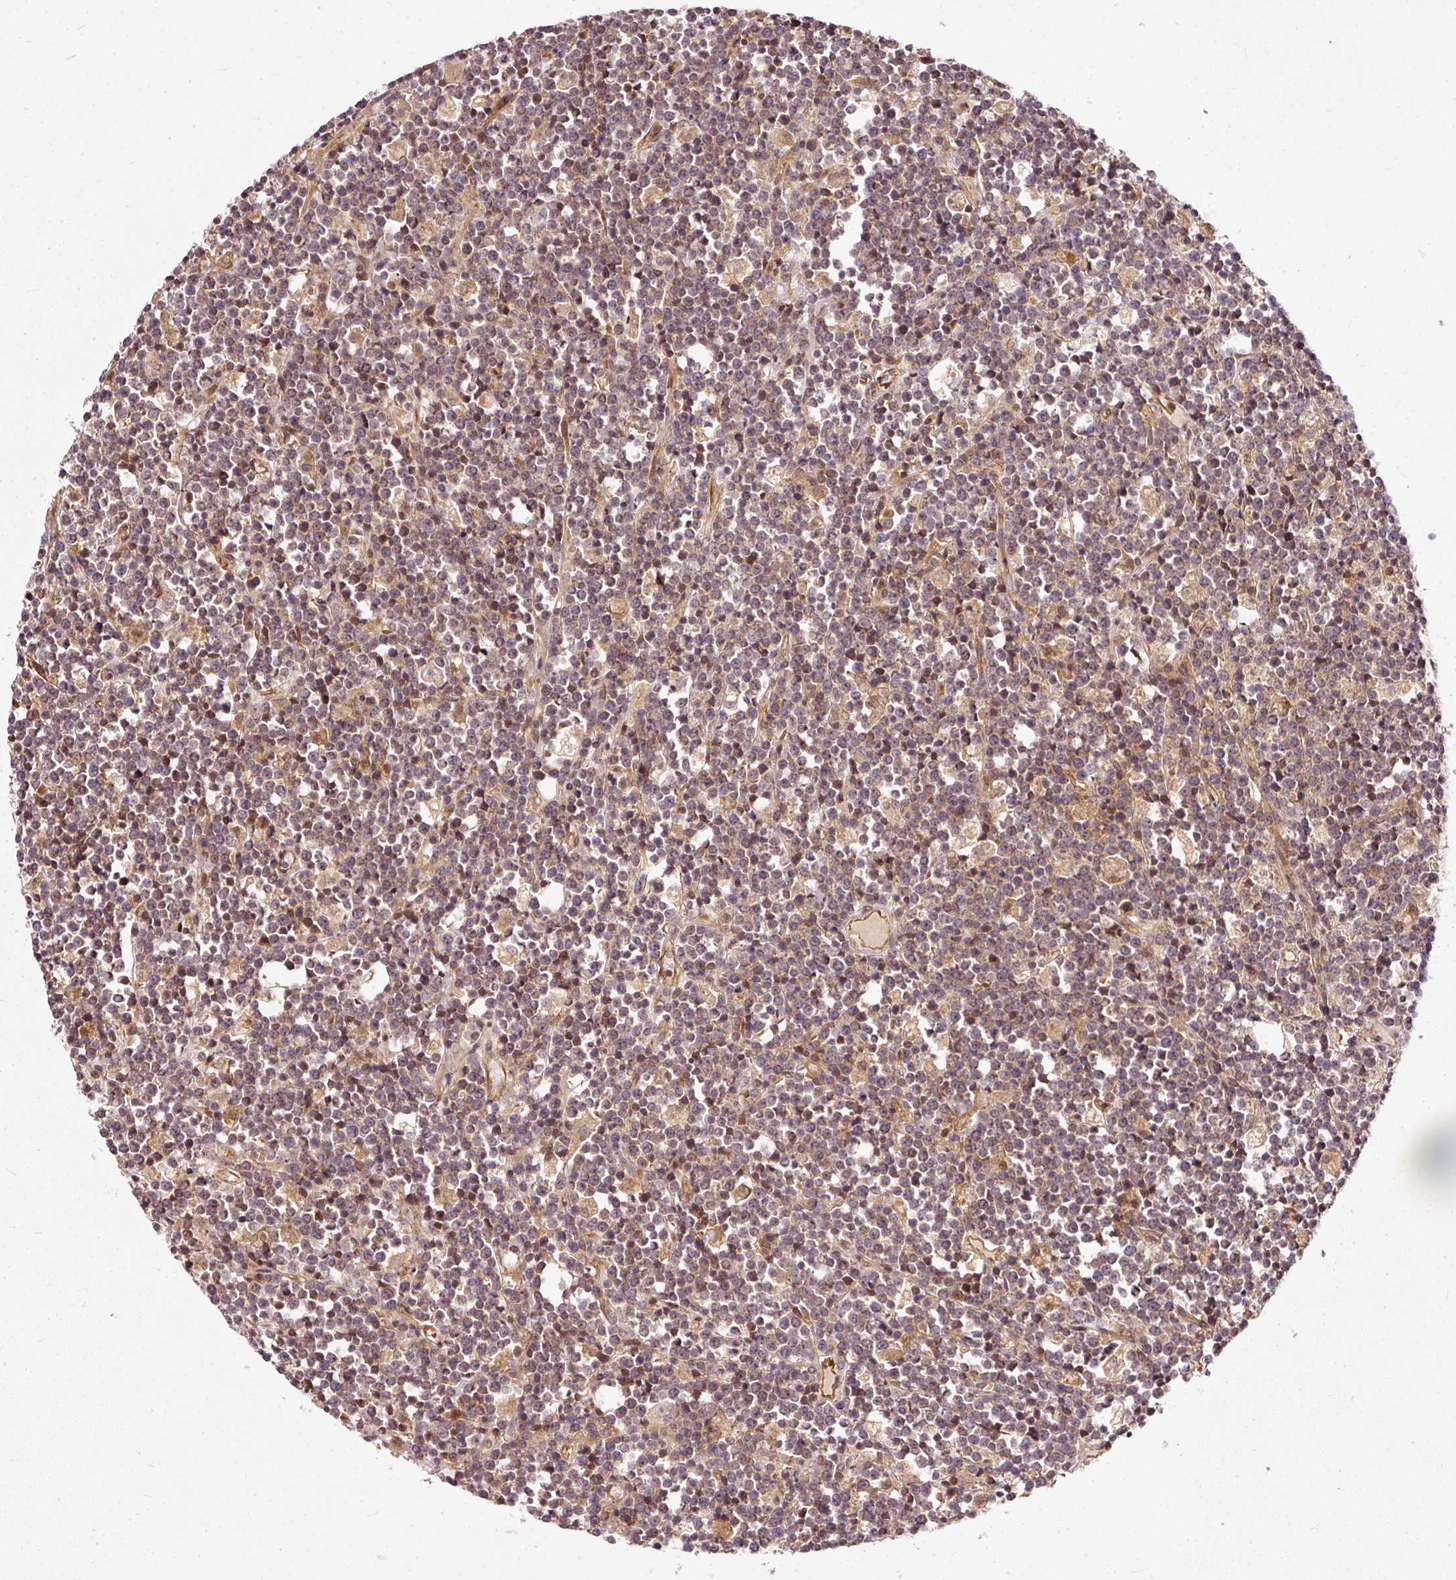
{"staining": {"intensity": "weak", "quantity": ">75%", "location": "cytoplasmic/membranous"}, "tissue": "lymphoma", "cell_type": "Tumor cells", "image_type": "cancer", "snomed": [{"axis": "morphology", "description": "Malignant lymphoma, non-Hodgkin's type, High grade"}, {"axis": "topography", "description": "Ovary"}], "caption": "Immunohistochemistry (DAB) staining of high-grade malignant lymphoma, non-Hodgkin's type exhibits weak cytoplasmic/membranous protein positivity in approximately >75% of tumor cells.", "gene": "MIF4GD", "patient": {"sex": "female", "age": 56}}